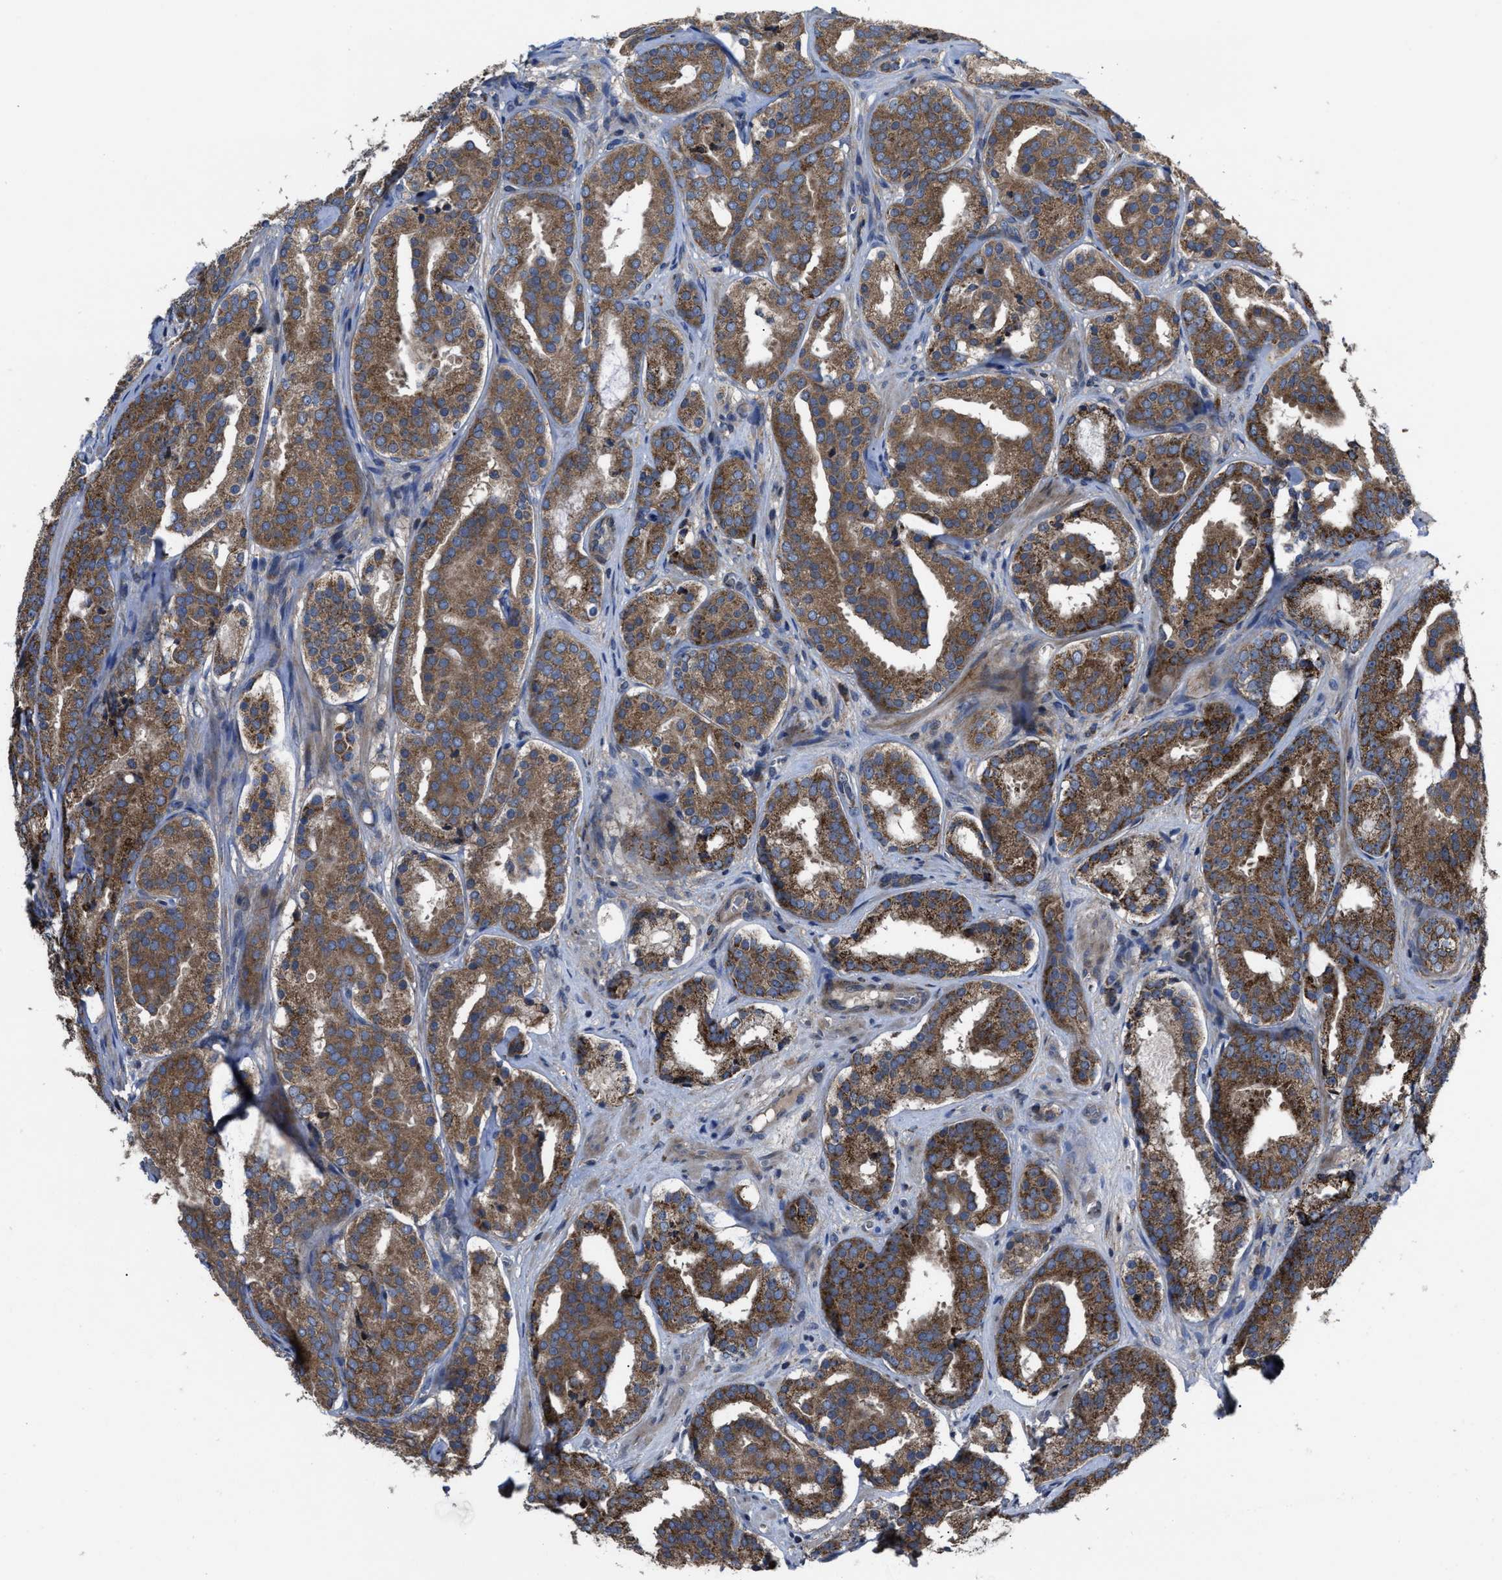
{"staining": {"intensity": "strong", "quantity": ">75%", "location": "cytoplasmic/membranous"}, "tissue": "prostate cancer", "cell_type": "Tumor cells", "image_type": "cancer", "snomed": [{"axis": "morphology", "description": "Adenocarcinoma, Low grade"}, {"axis": "topography", "description": "Prostate"}], "caption": "The histopathology image exhibits staining of prostate cancer, revealing strong cytoplasmic/membranous protein expression (brown color) within tumor cells. (Stains: DAB in brown, nuclei in blue, Microscopy: brightfield microscopy at high magnification).", "gene": "PASK", "patient": {"sex": "male", "age": 69}}